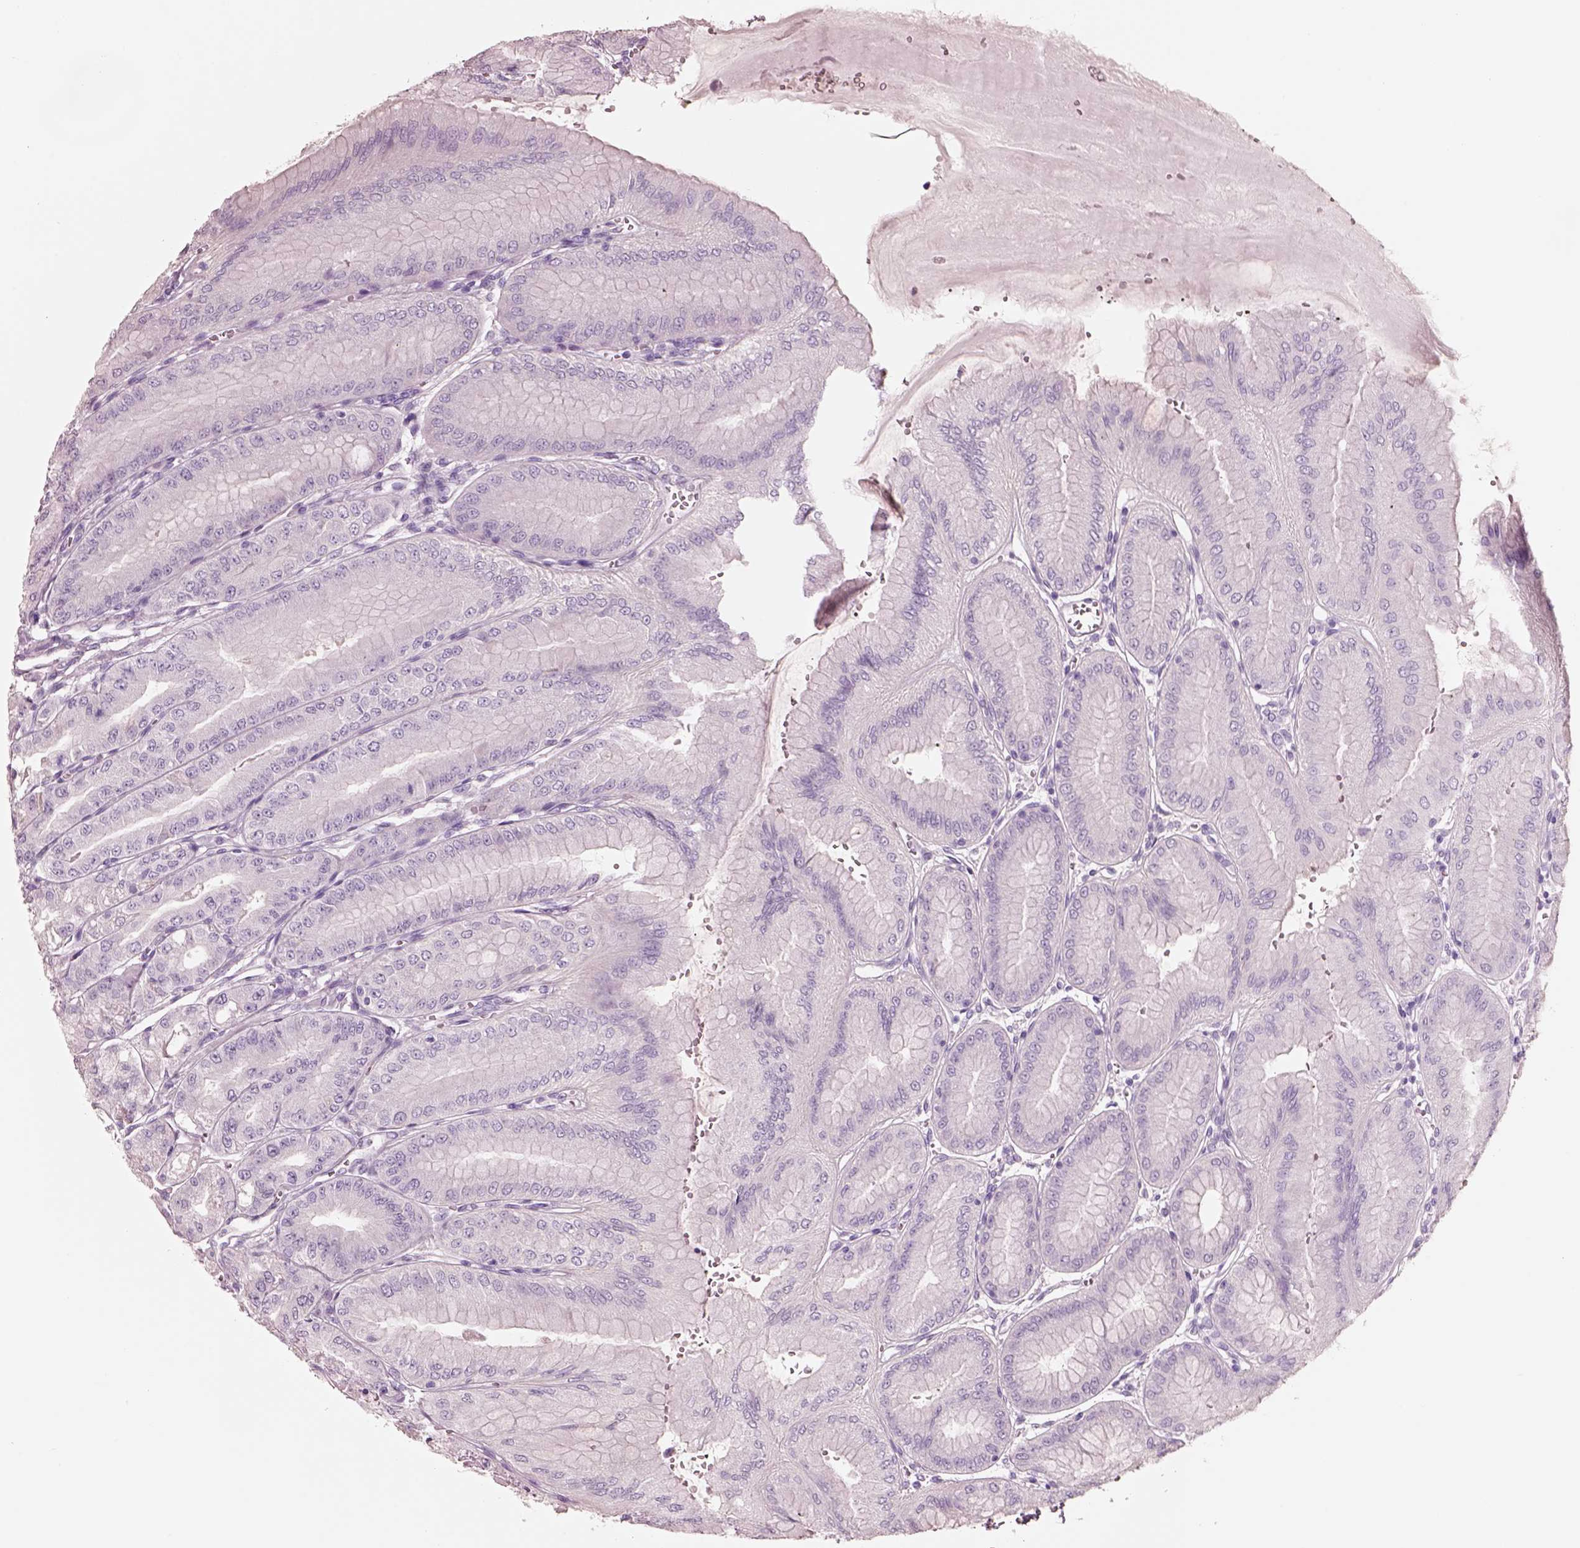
{"staining": {"intensity": "negative", "quantity": "none", "location": "none"}, "tissue": "stomach", "cell_type": "Glandular cells", "image_type": "normal", "snomed": [{"axis": "morphology", "description": "Normal tissue, NOS"}, {"axis": "topography", "description": "Stomach, lower"}], "caption": "Image shows no protein expression in glandular cells of benign stomach.", "gene": "PNOC", "patient": {"sex": "male", "age": 71}}